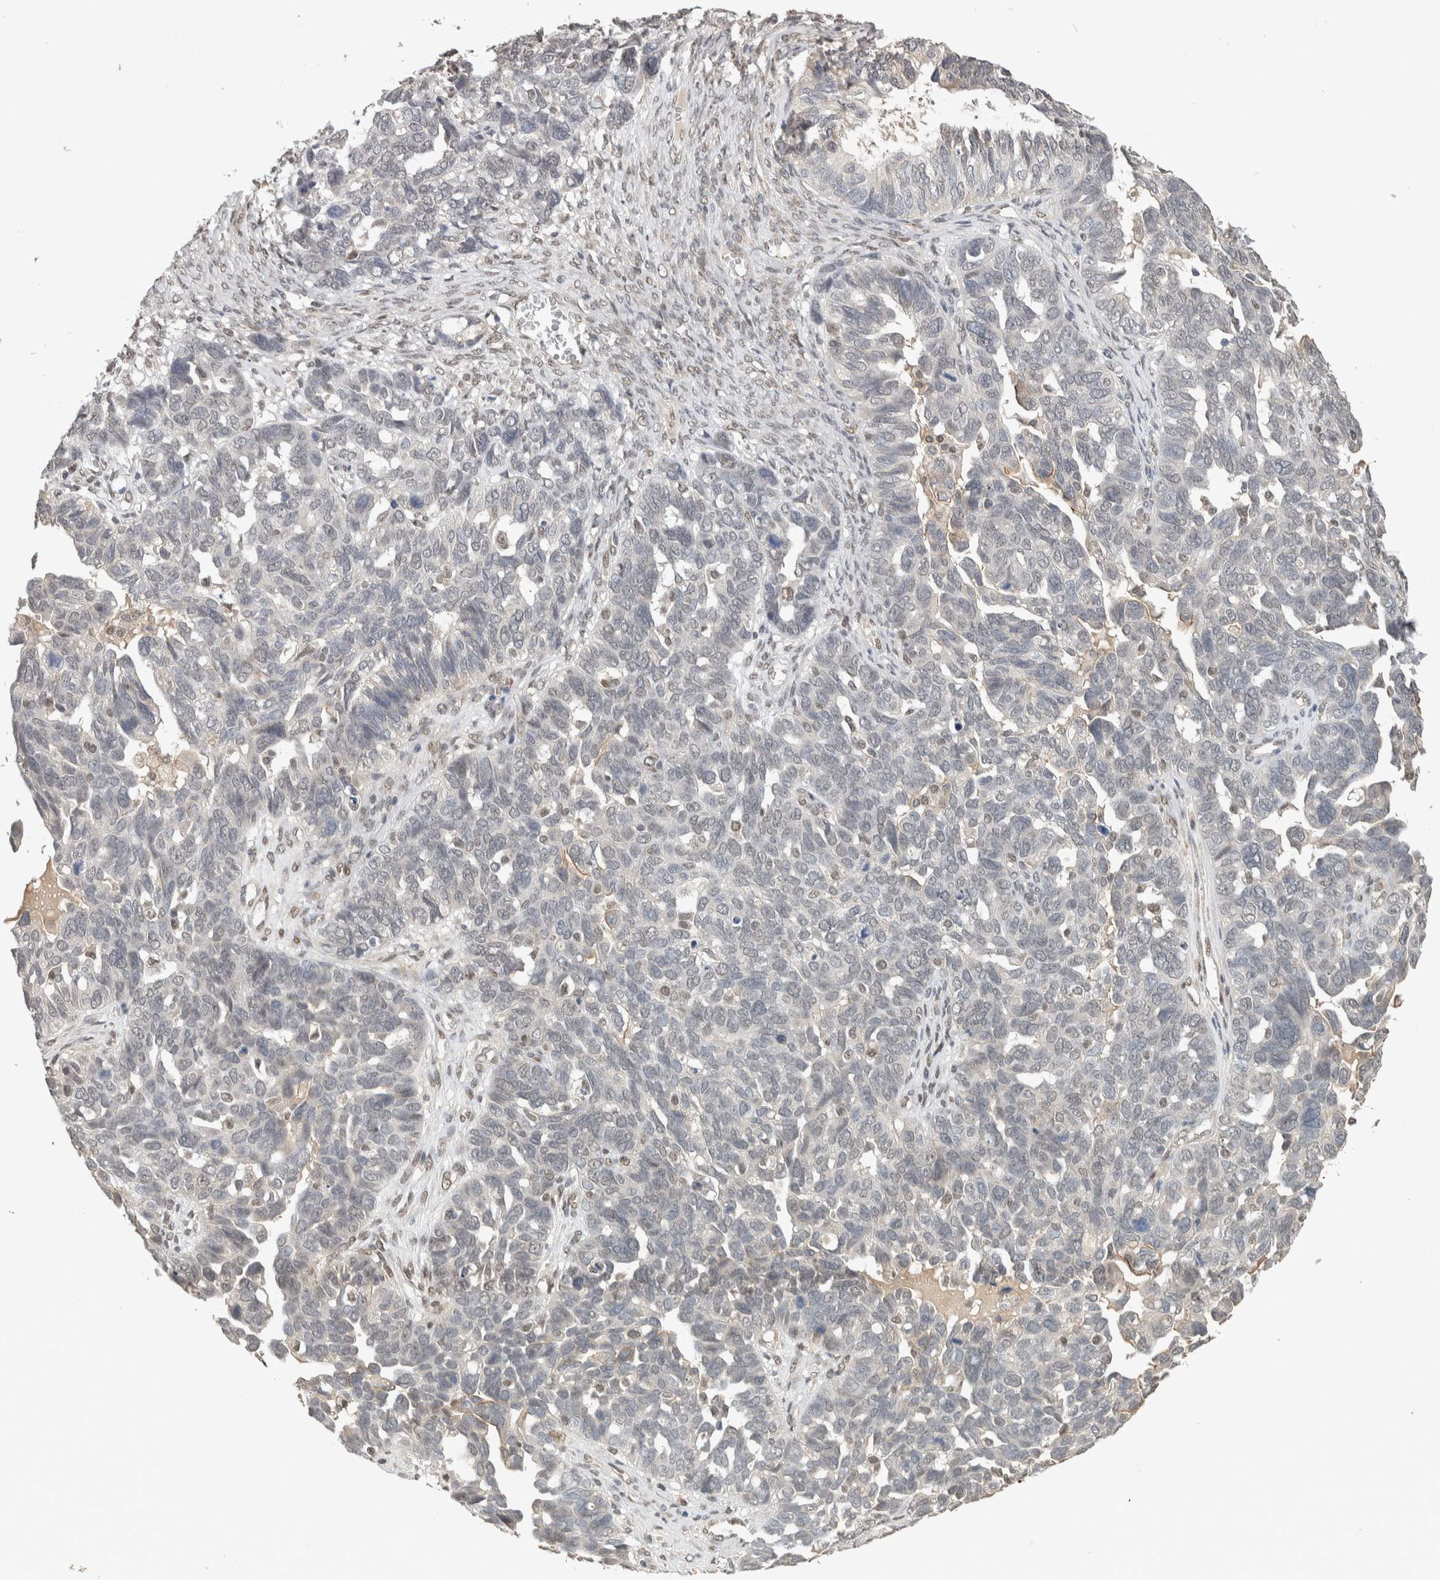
{"staining": {"intensity": "negative", "quantity": "none", "location": "none"}, "tissue": "ovarian cancer", "cell_type": "Tumor cells", "image_type": "cancer", "snomed": [{"axis": "morphology", "description": "Cystadenocarcinoma, serous, NOS"}, {"axis": "topography", "description": "Ovary"}], "caption": "The IHC image has no significant positivity in tumor cells of ovarian serous cystadenocarcinoma tissue. (DAB (3,3'-diaminobenzidine) immunohistochemistry, high magnification).", "gene": "CYSRT1", "patient": {"sex": "female", "age": 79}}